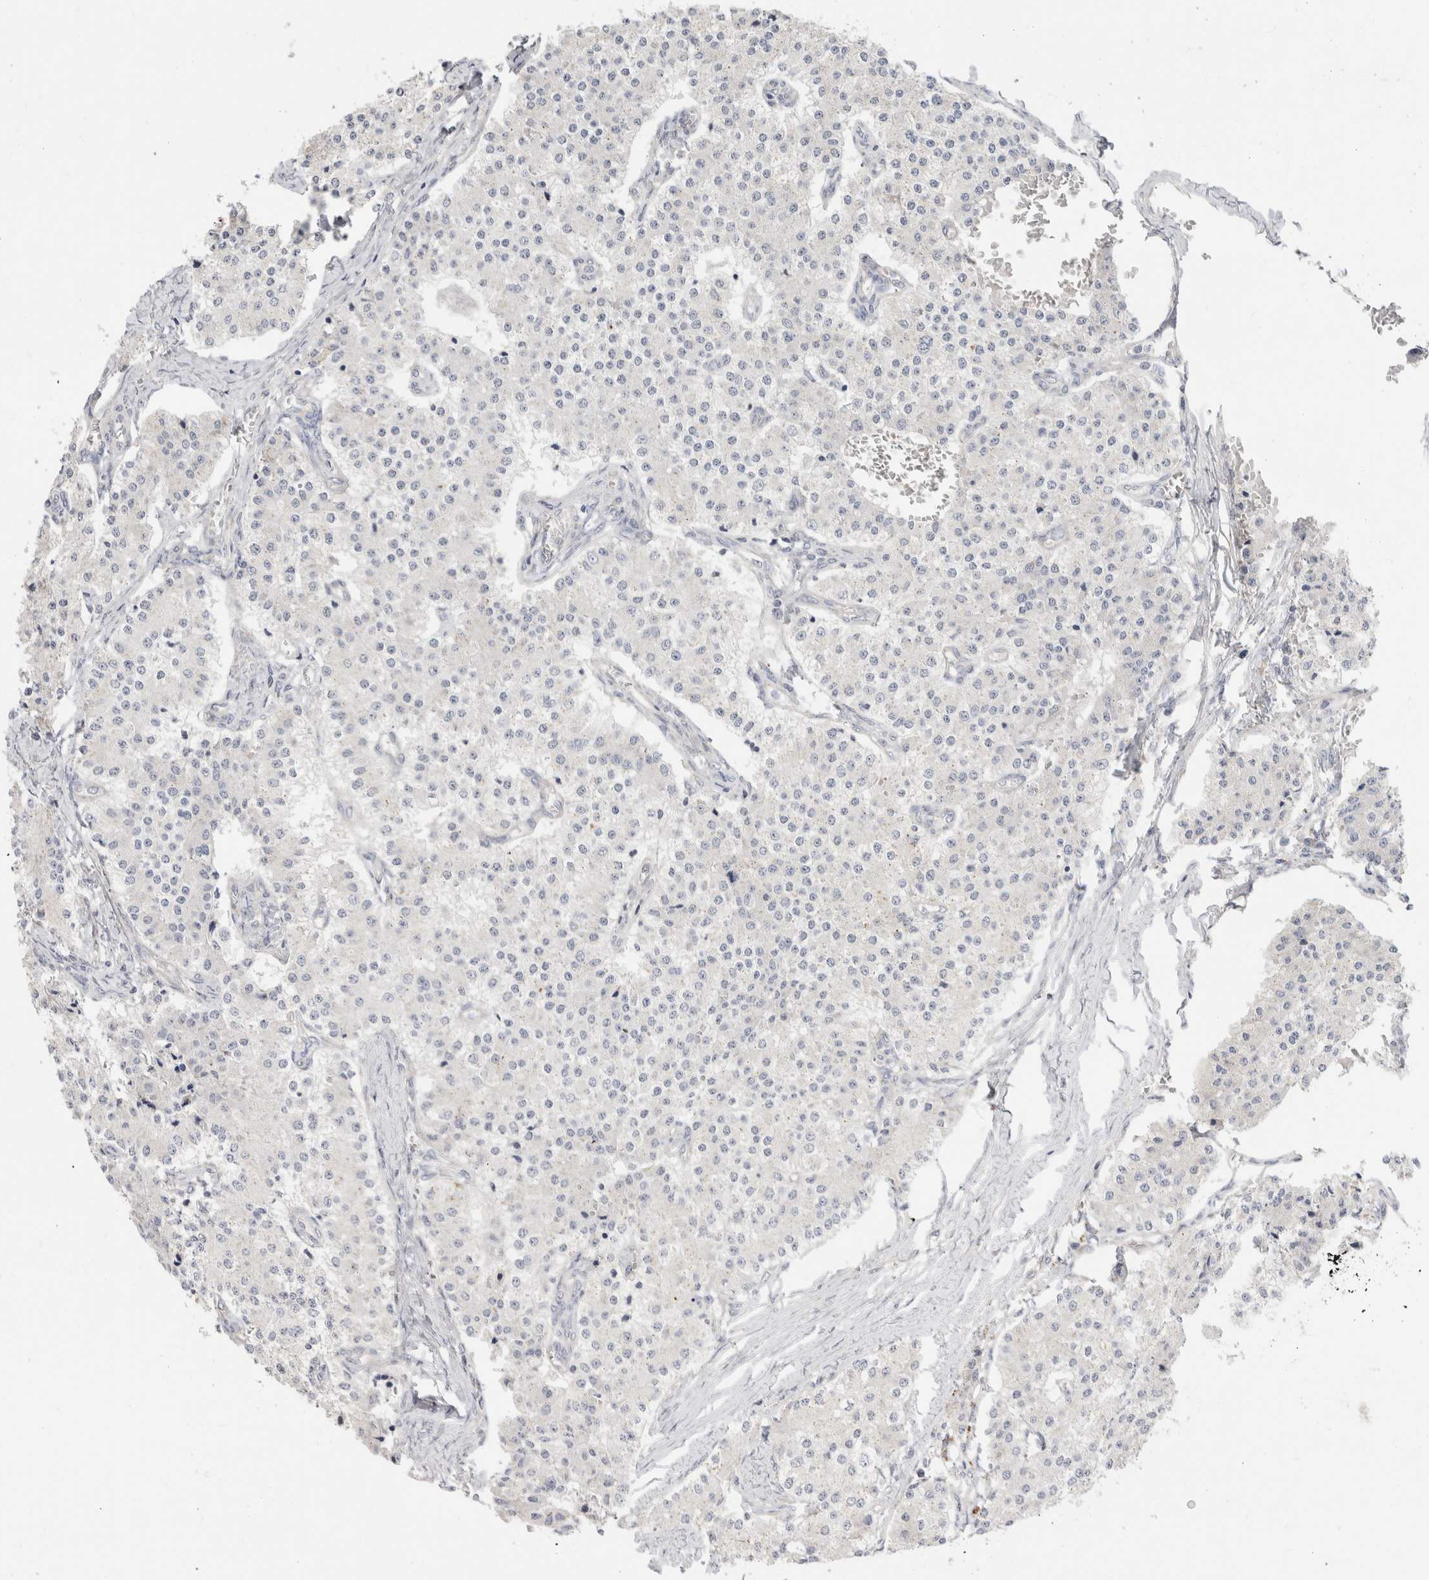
{"staining": {"intensity": "negative", "quantity": "none", "location": "none"}, "tissue": "carcinoid", "cell_type": "Tumor cells", "image_type": "cancer", "snomed": [{"axis": "morphology", "description": "Carcinoid, malignant, NOS"}, {"axis": "topography", "description": "Colon"}], "caption": "Immunohistochemical staining of human malignant carcinoid reveals no significant expression in tumor cells.", "gene": "AFP", "patient": {"sex": "female", "age": 52}}